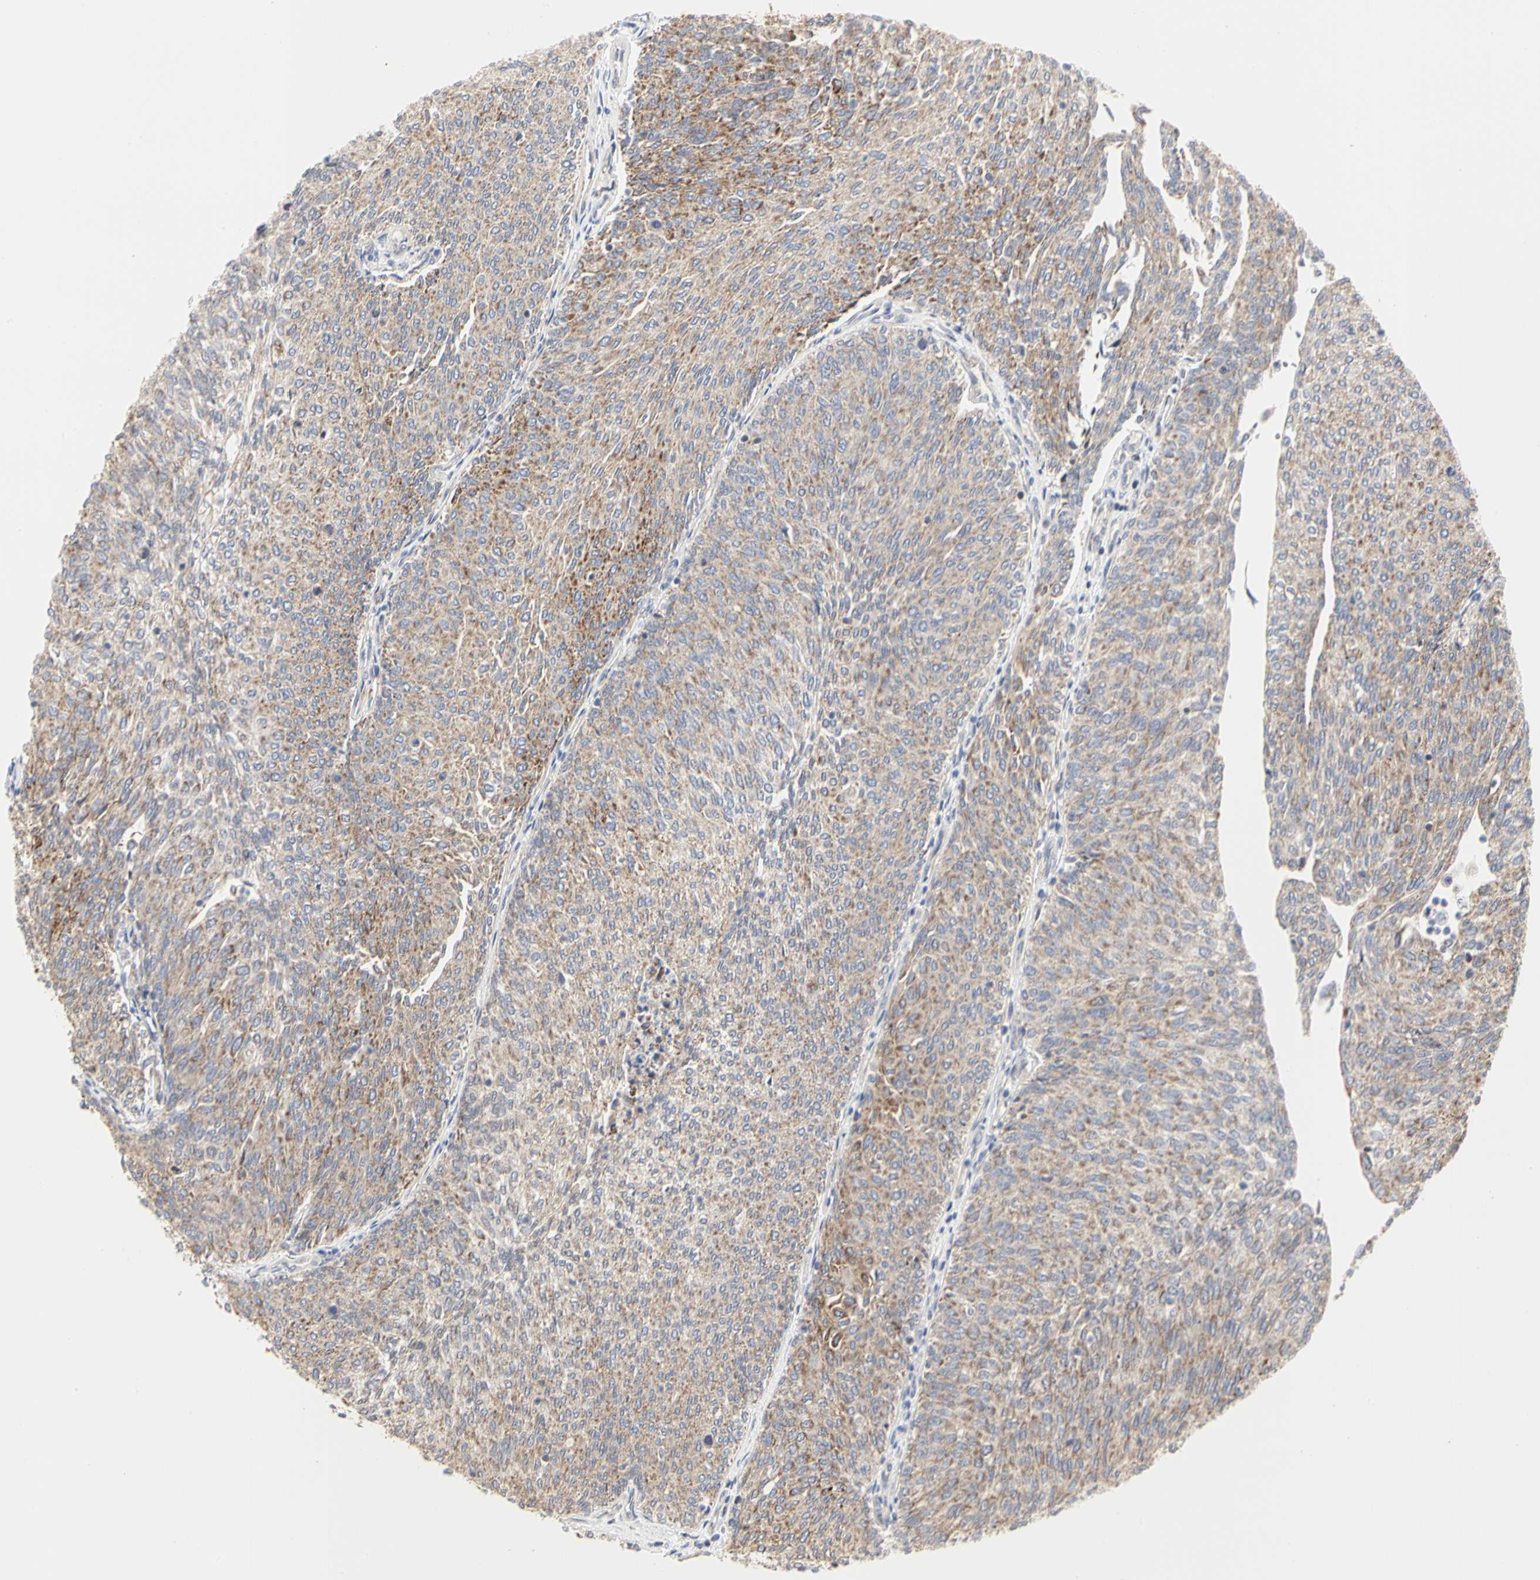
{"staining": {"intensity": "moderate", "quantity": "25%-75%", "location": "cytoplasmic/membranous"}, "tissue": "urothelial cancer", "cell_type": "Tumor cells", "image_type": "cancer", "snomed": [{"axis": "morphology", "description": "Urothelial carcinoma, Low grade"}, {"axis": "topography", "description": "Urinary bladder"}], "caption": "Moderate cytoplasmic/membranous positivity for a protein is seen in approximately 25%-75% of tumor cells of urothelial cancer using immunohistochemistry (IHC).", "gene": "TSKU", "patient": {"sex": "female", "age": 79}}